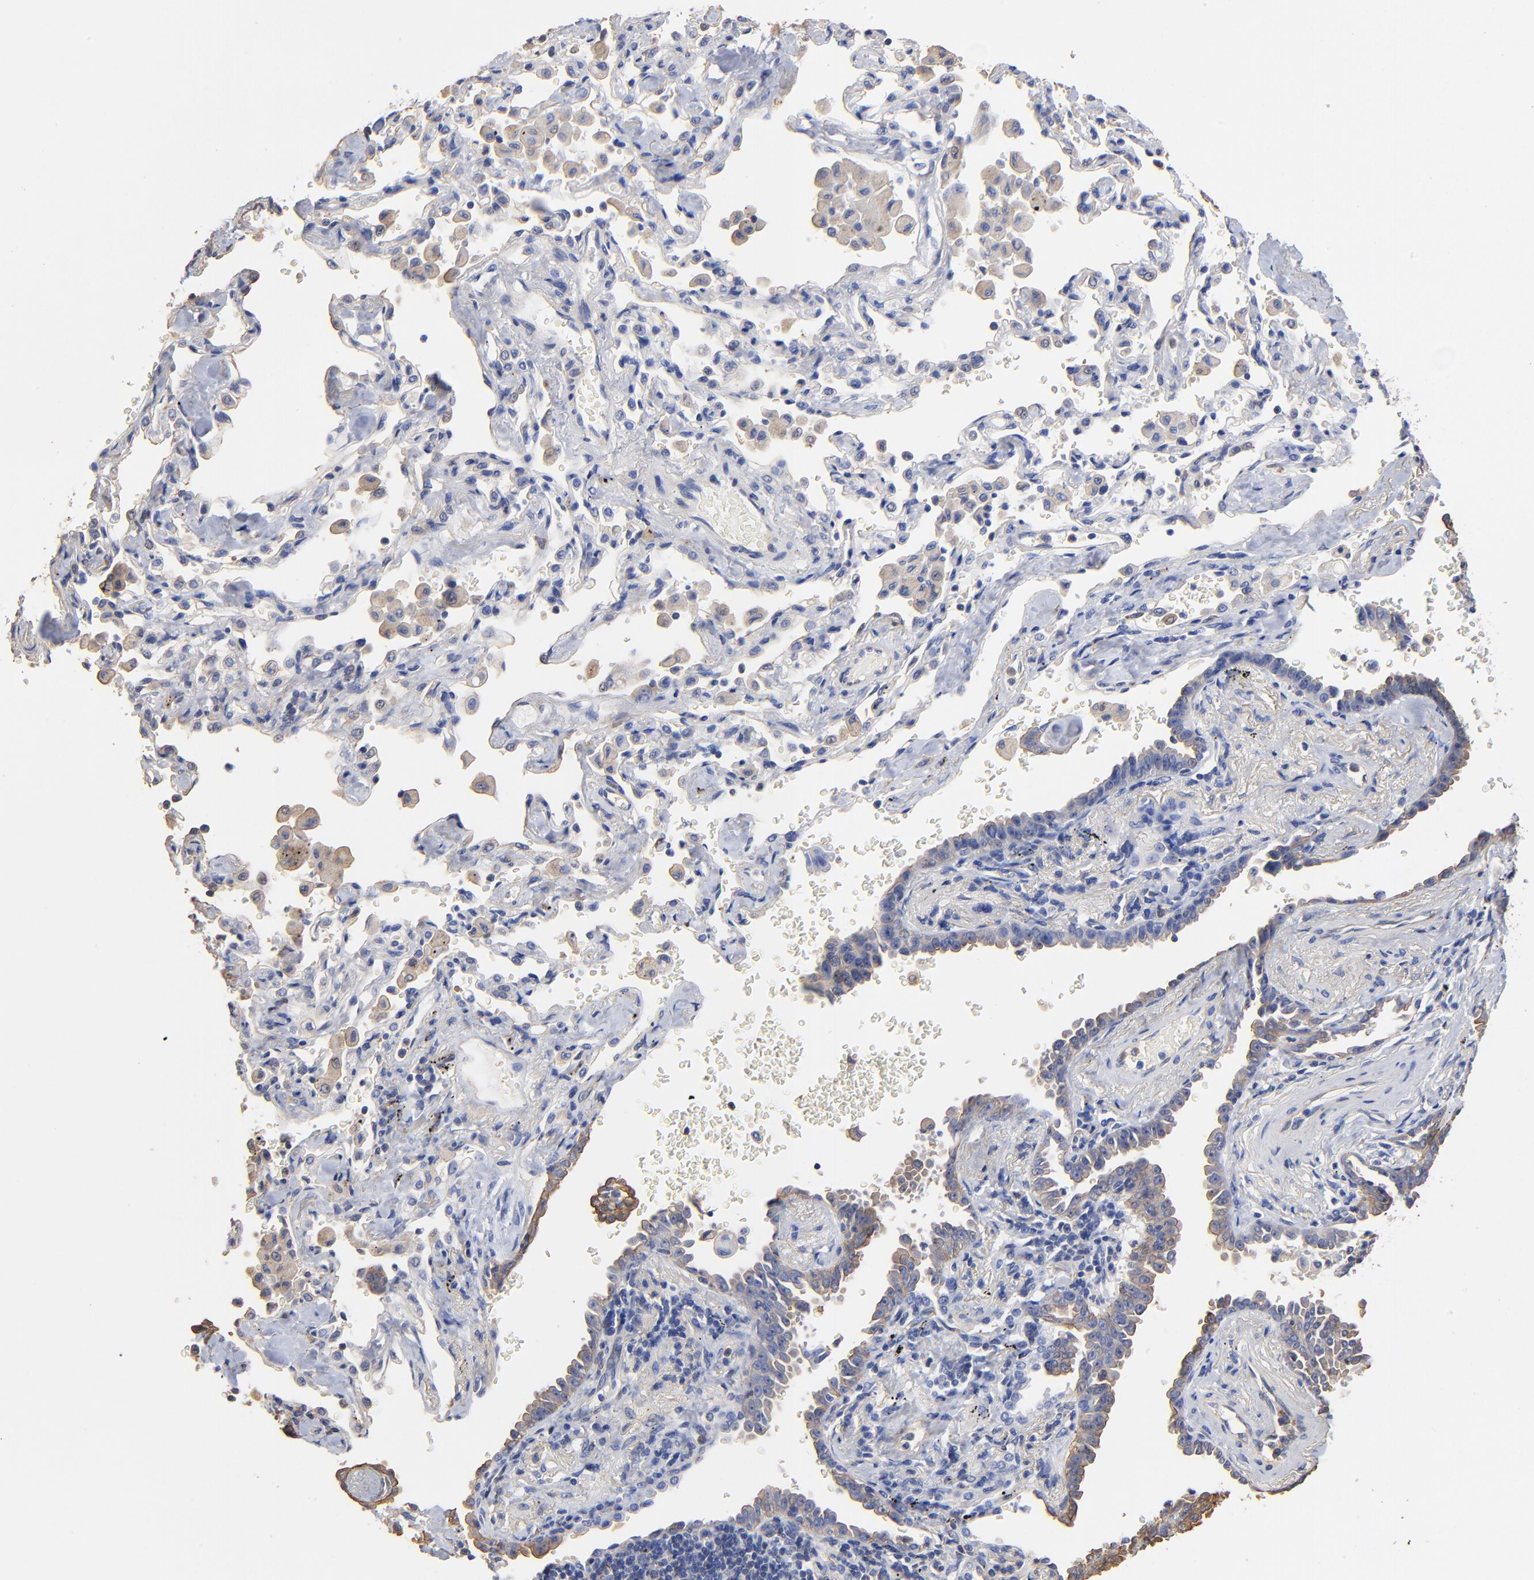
{"staining": {"intensity": "negative", "quantity": "none", "location": "none"}, "tissue": "lung cancer", "cell_type": "Tumor cells", "image_type": "cancer", "snomed": [{"axis": "morphology", "description": "Adenocarcinoma, NOS"}, {"axis": "topography", "description": "Lung"}], "caption": "DAB (3,3'-diaminobenzidine) immunohistochemical staining of adenocarcinoma (lung) reveals no significant expression in tumor cells.", "gene": "TAGLN2", "patient": {"sex": "female", "age": 64}}